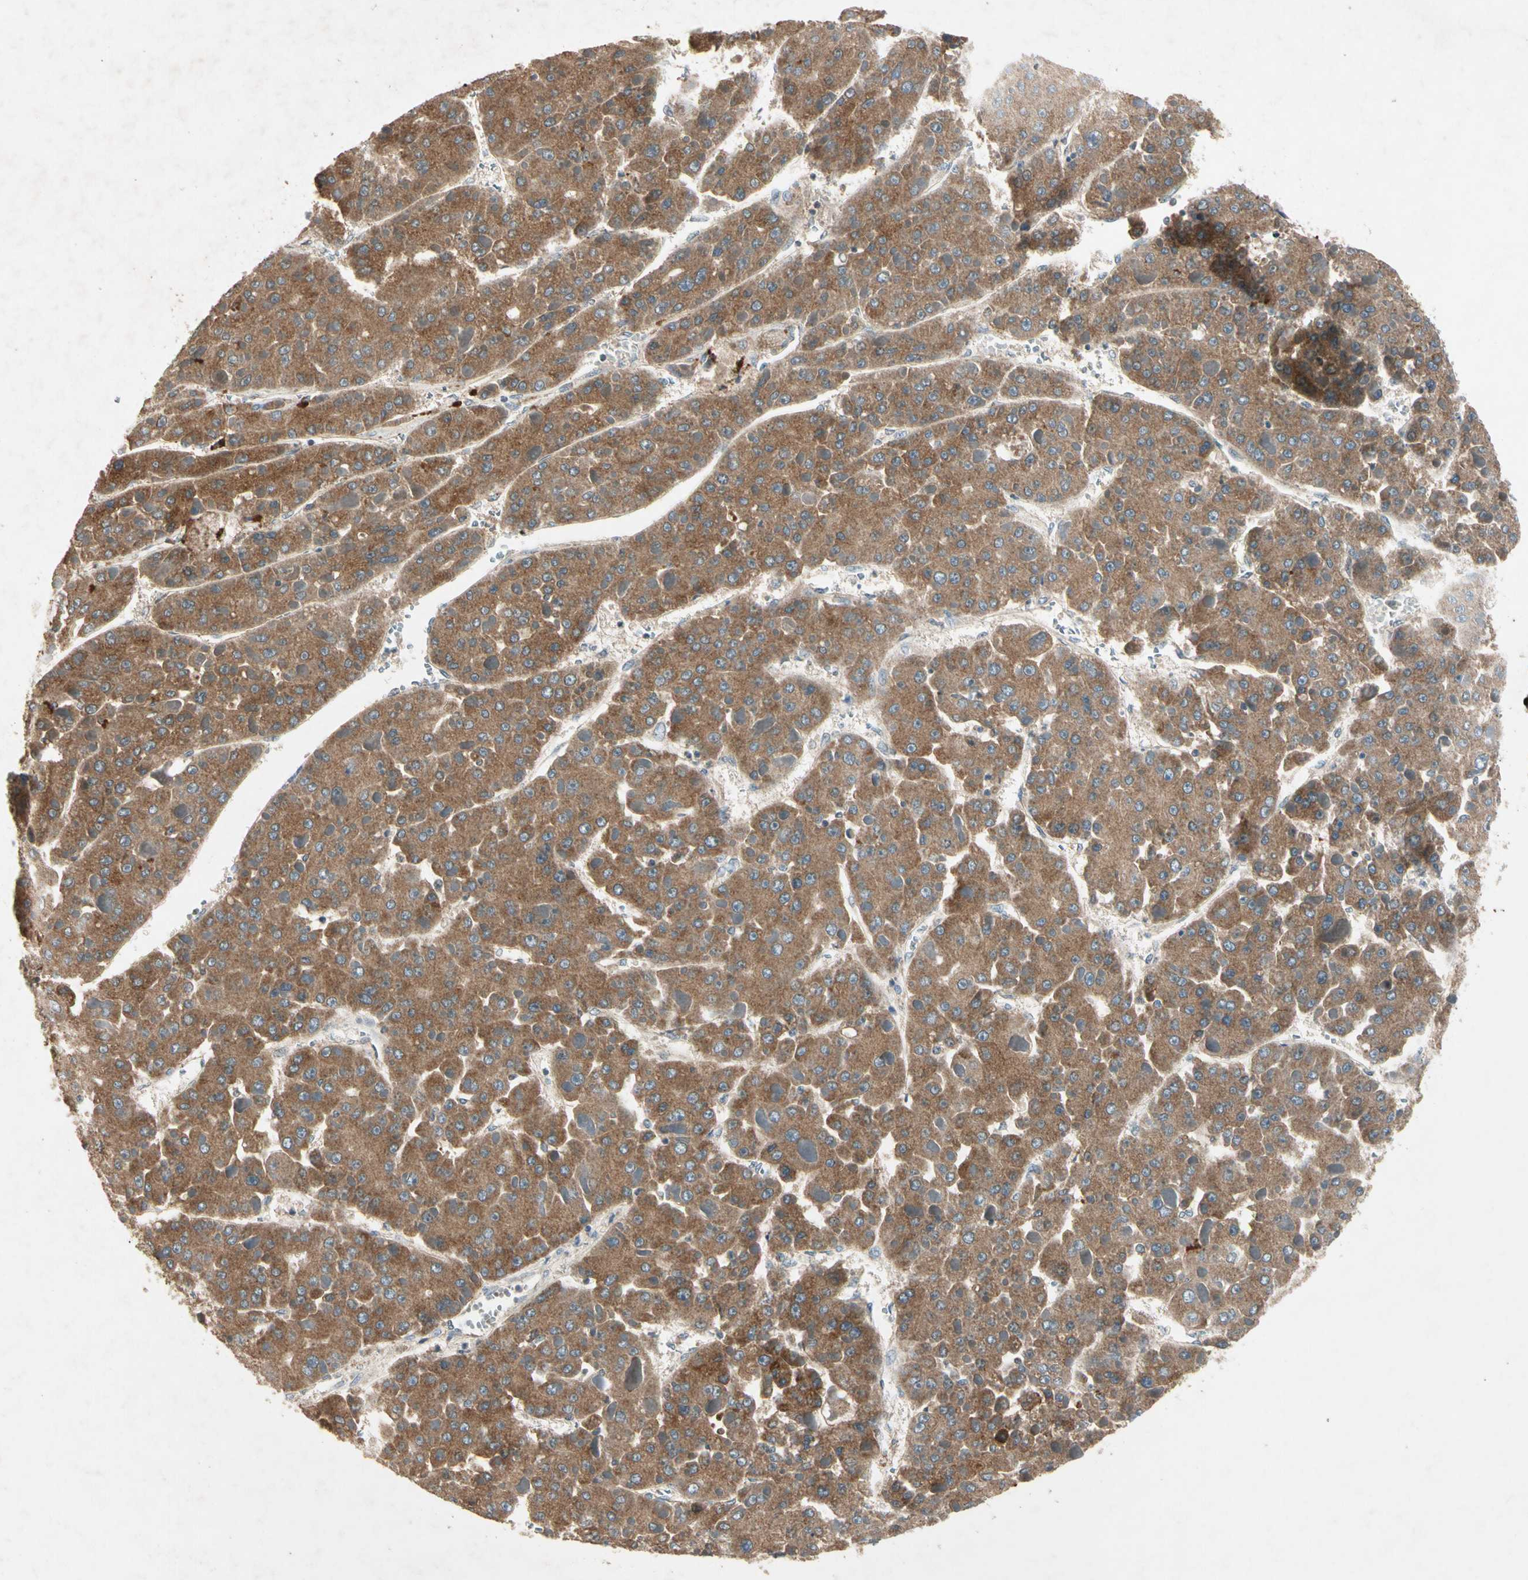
{"staining": {"intensity": "moderate", "quantity": ">75%", "location": "cytoplasmic/membranous"}, "tissue": "liver cancer", "cell_type": "Tumor cells", "image_type": "cancer", "snomed": [{"axis": "morphology", "description": "Carcinoma, Hepatocellular, NOS"}, {"axis": "topography", "description": "Liver"}], "caption": "Protein expression analysis of liver hepatocellular carcinoma shows moderate cytoplasmic/membranous positivity in about >75% of tumor cells.", "gene": "GPLD1", "patient": {"sex": "female", "age": 73}}